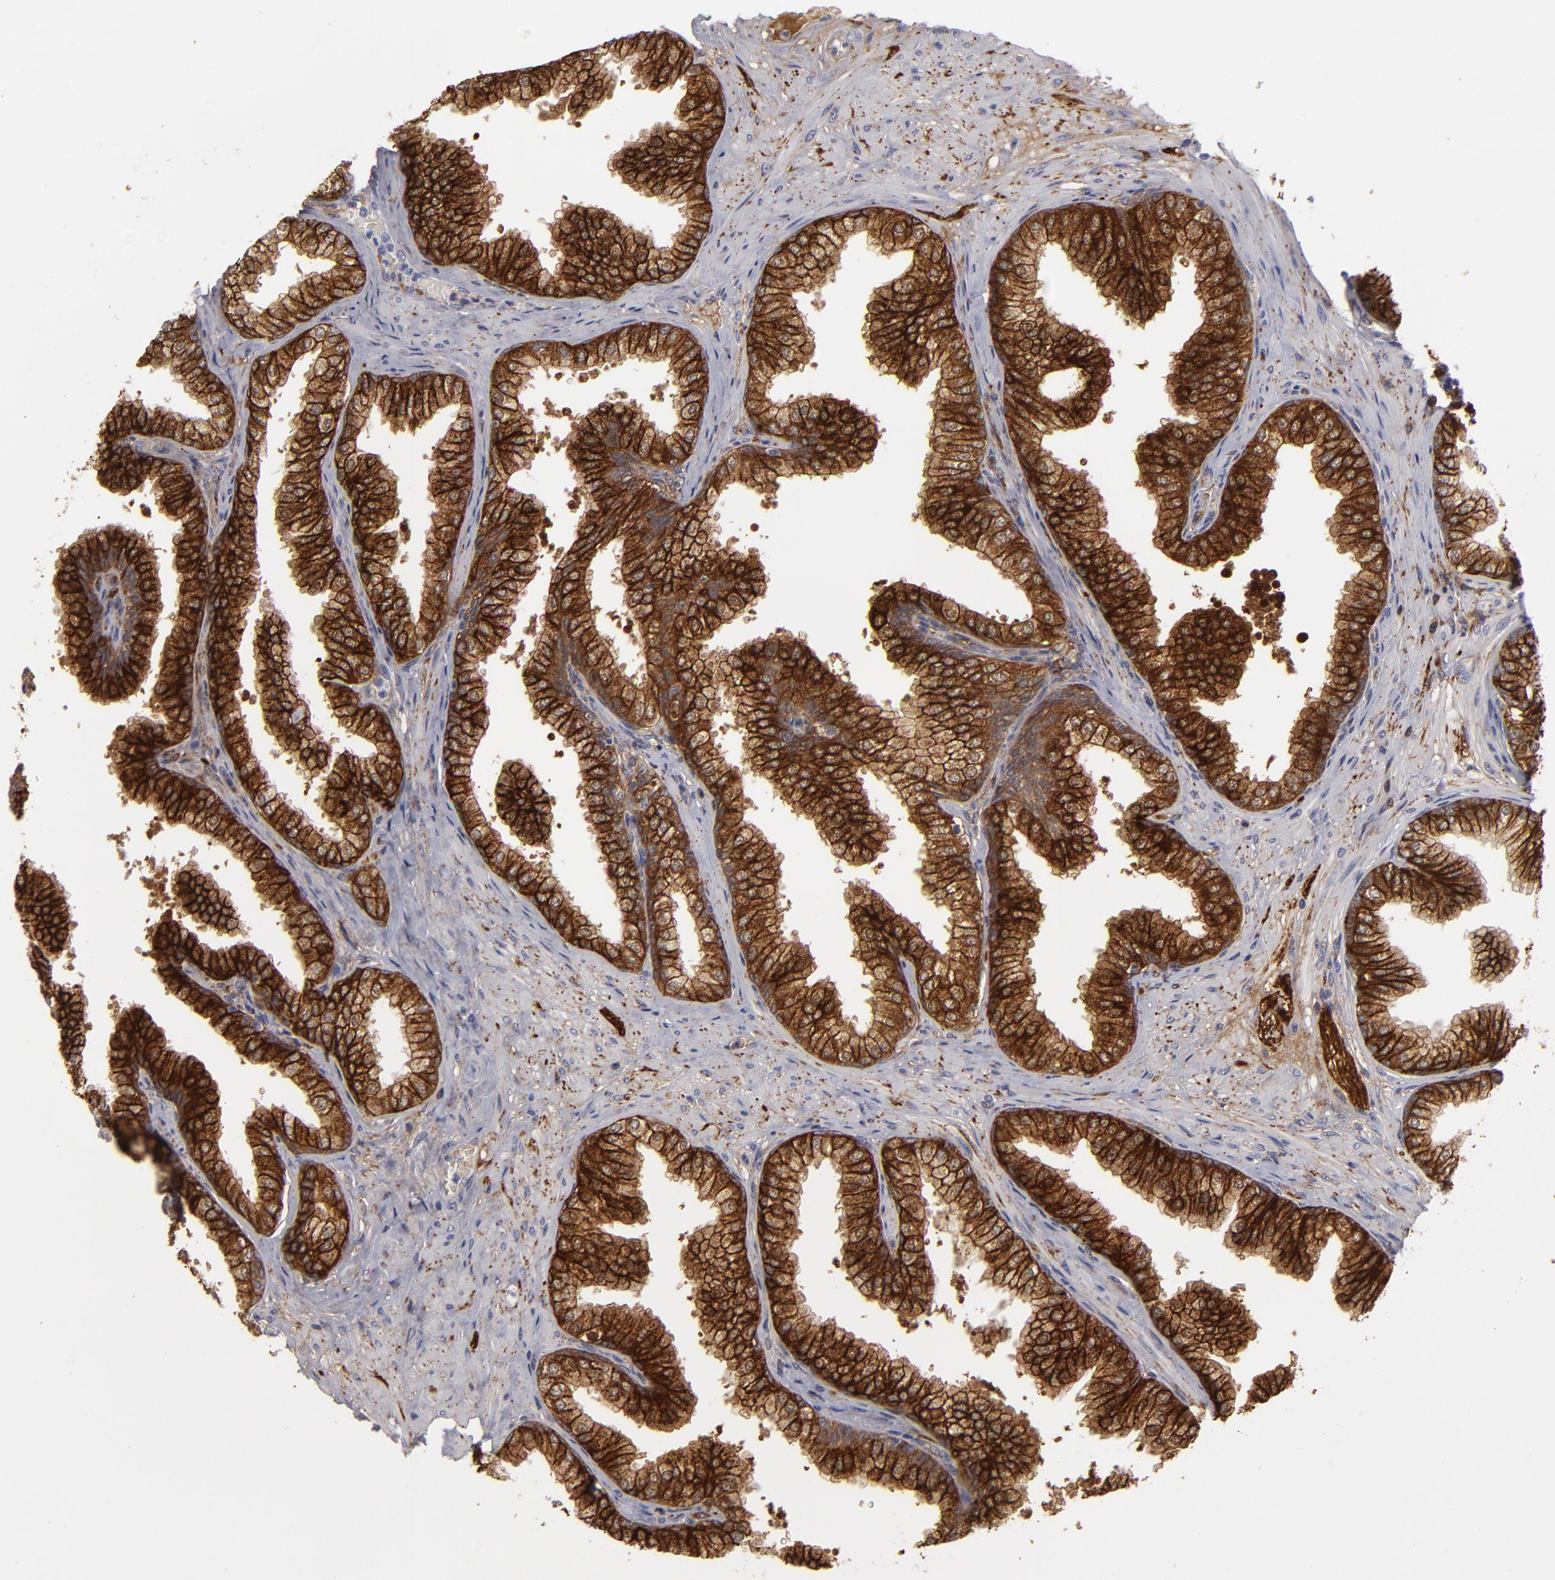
{"staining": {"intensity": "strong", "quantity": ">75%", "location": "cytoplasmic/membranous"}, "tissue": "prostate", "cell_type": "Glandular cells", "image_type": "normal", "snomed": [{"axis": "morphology", "description": "Normal tissue, NOS"}, {"axis": "topography", "description": "Prostate"}], "caption": "Brown immunohistochemical staining in normal human prostate displays strong cytoplasmic/membranous expression in approximately >75% of glandular cells. The staining was performed using DAB (3,3'-diaminobenzidine) to visualize the protein expression in brown, while the nuclei were stained in blue with hematoxylin (Magnification: 20x).", "gene": "ALCAM", "patient": {"sex": "male", "age": 60}}